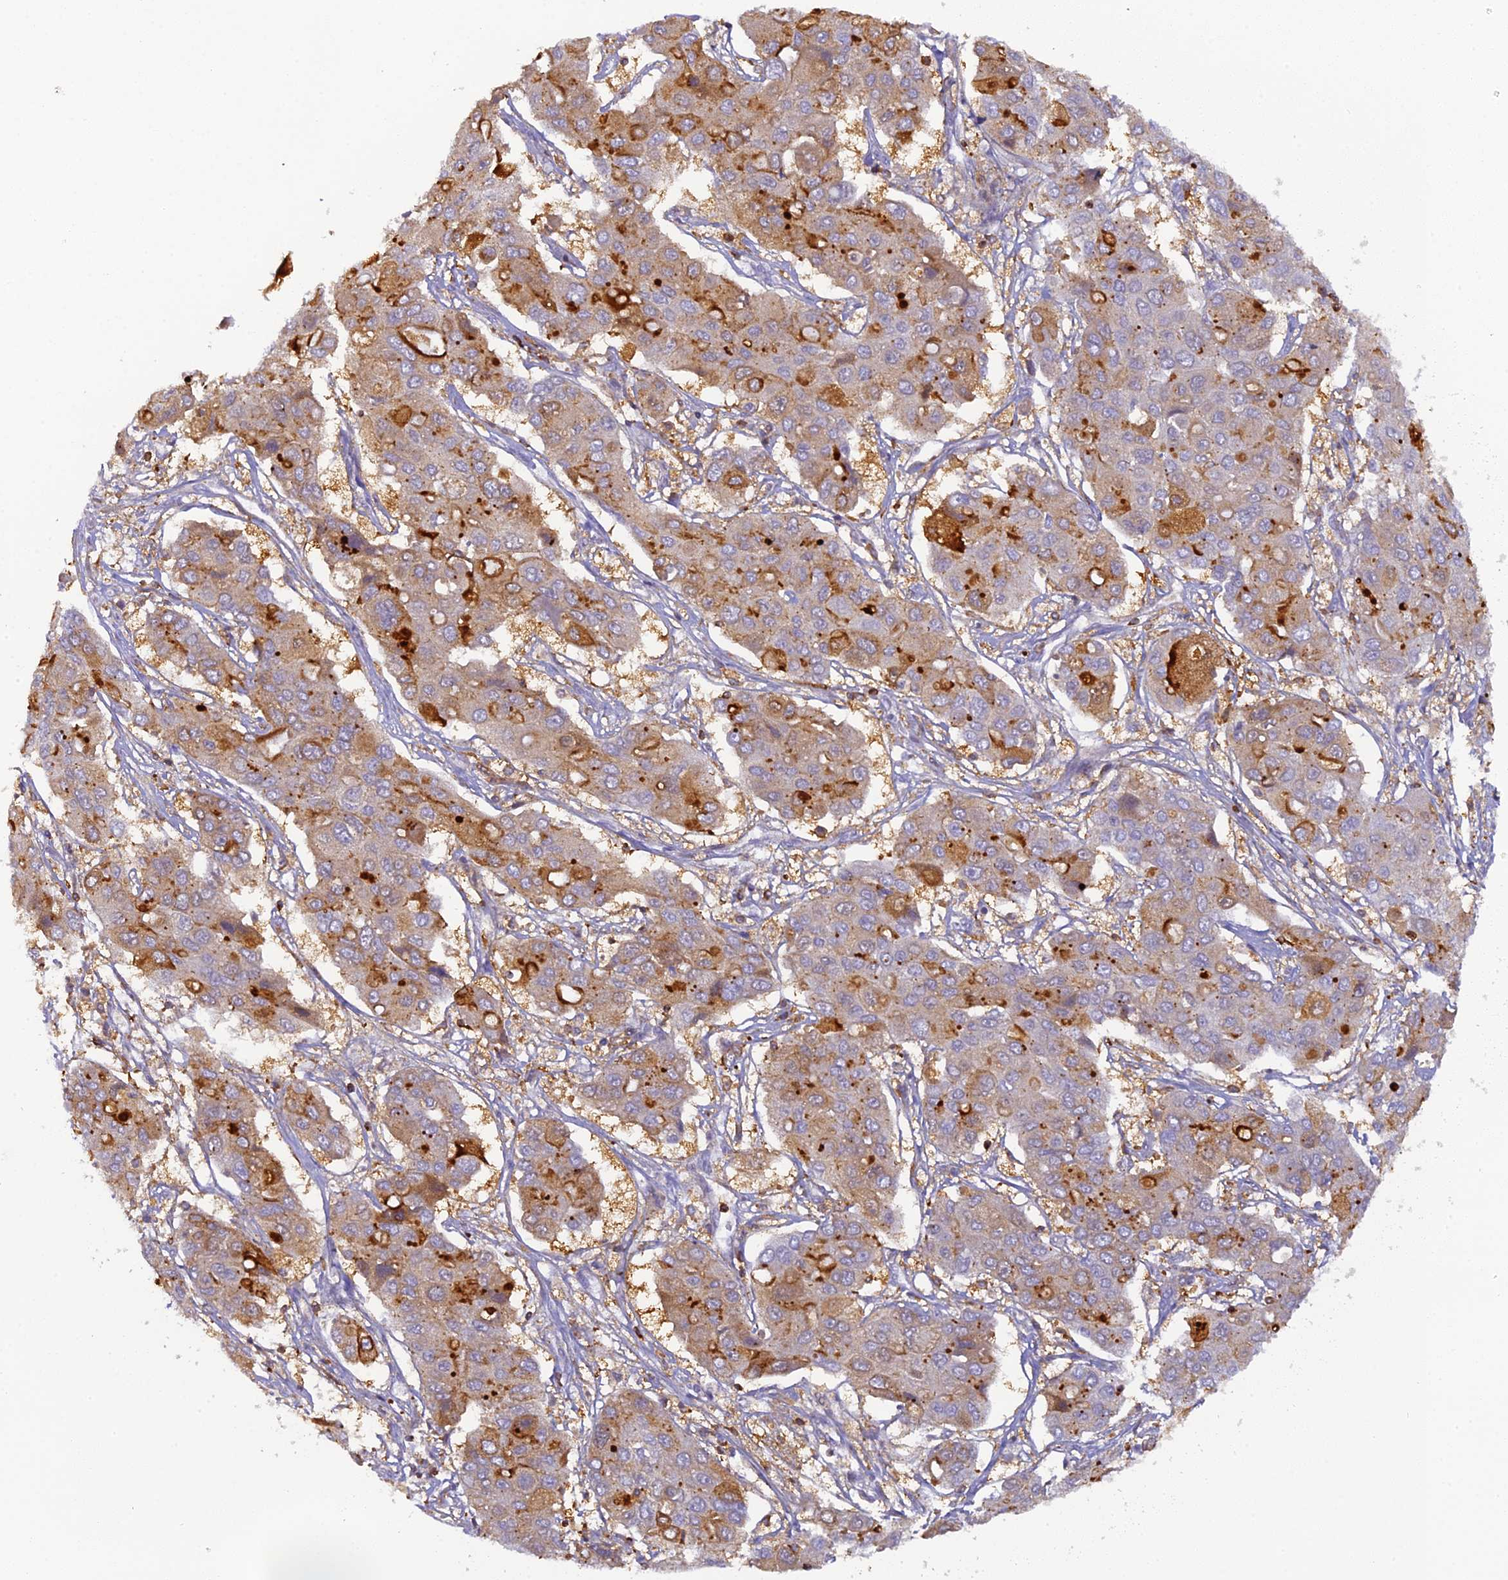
{"staining": {"intensity": "moderate", "quantity": "25%-75%", "location": "cytoplasmic/membranous"}, "tissue": "liver cancer", "cell_type": "Tumor cells", "image_type": "cancer", "snomed": [{"axis": "morphology", "description": "Cholangiocarcinoma"}, {"axis": "topography", "description": "Liver"}], "caption": "Tumor cells exhibit medium levels of moderate cytoplasmic/membranous staining in approximately 25%-75% of cells in cholangiocarcinoma (liver).", "gene": "FYB1", "patient": {"sex": "male", "age": 67}}